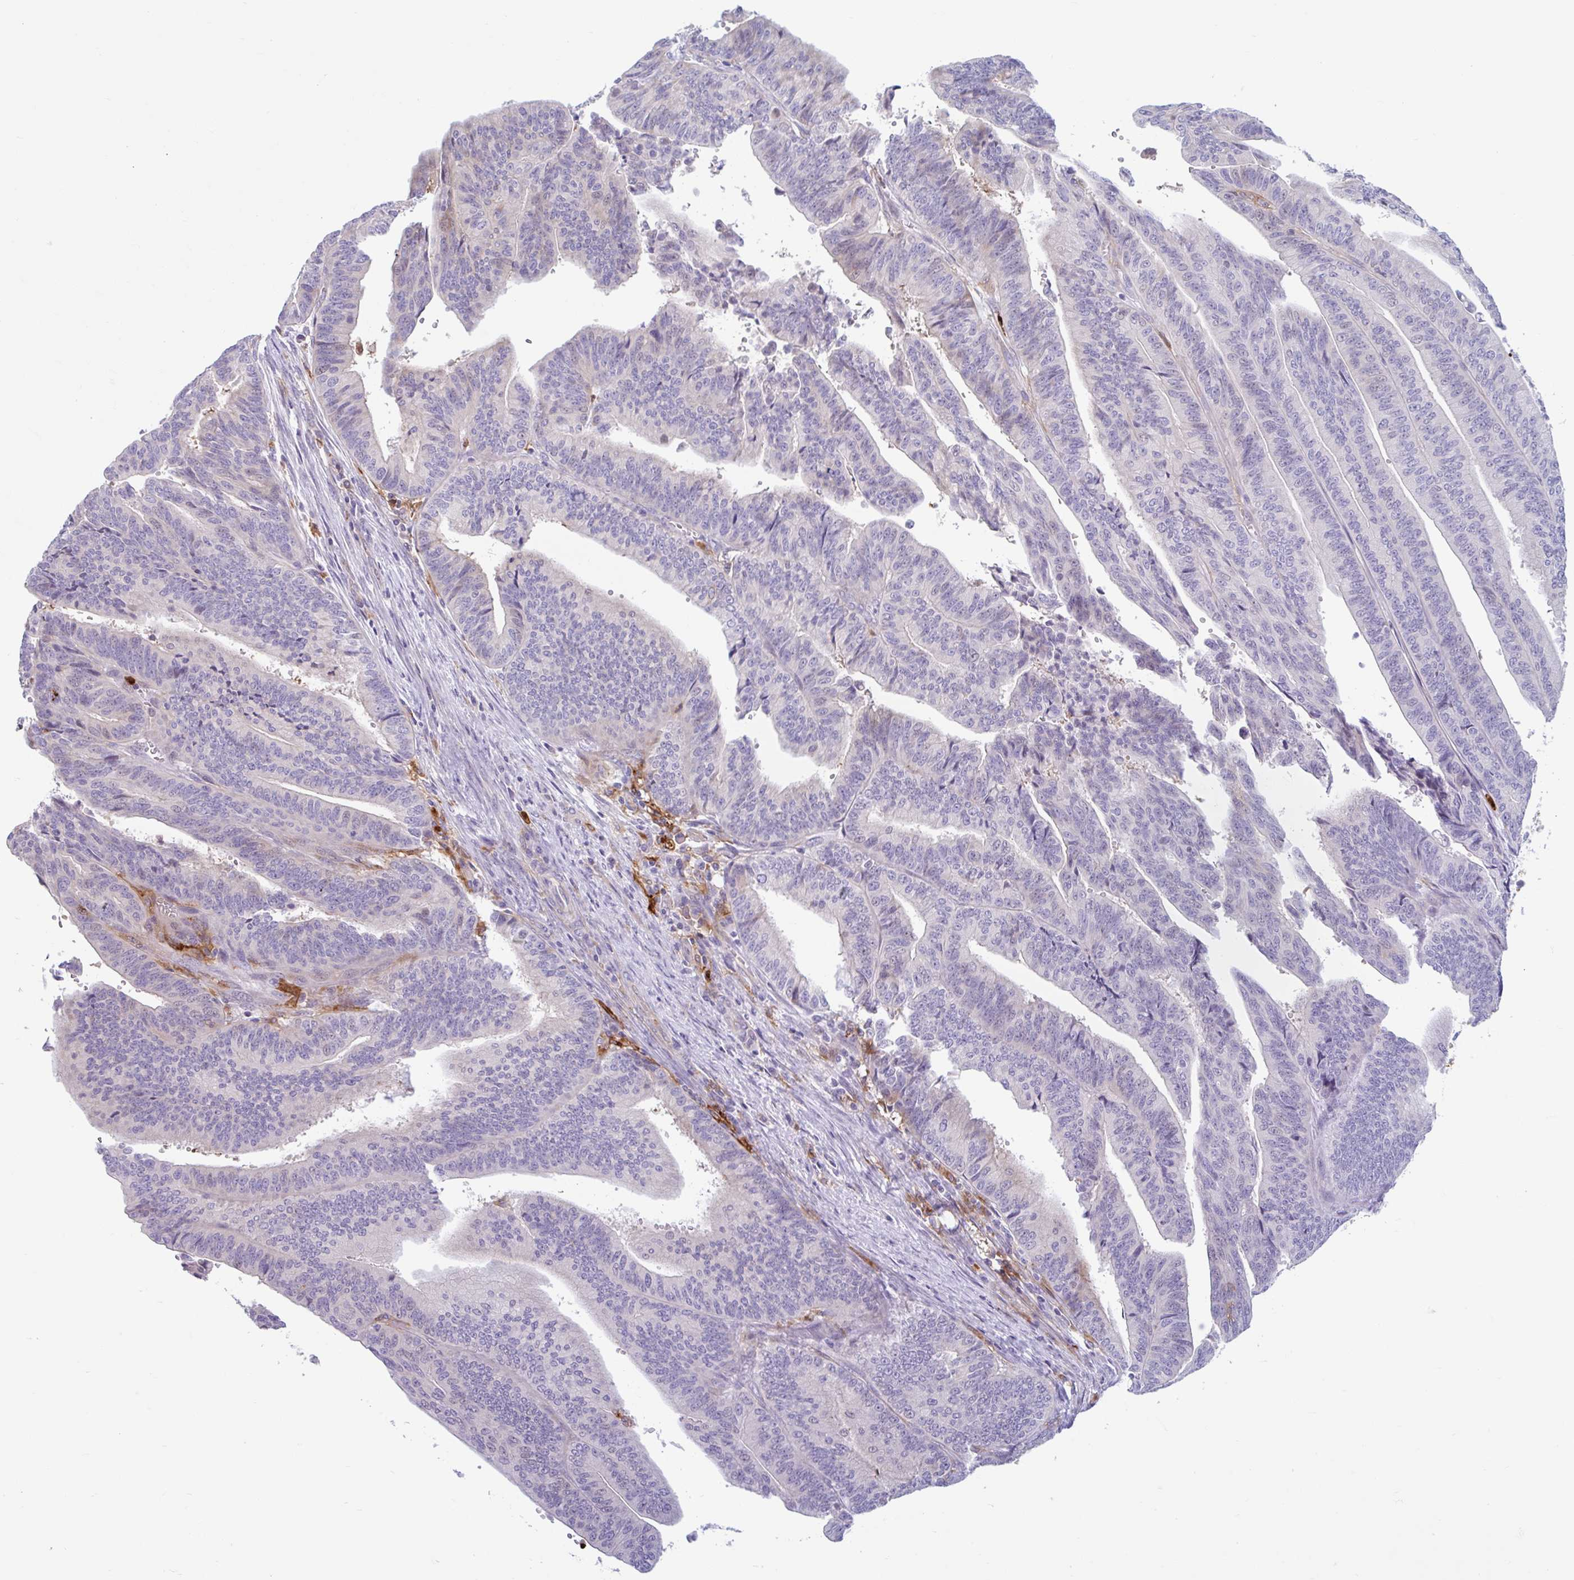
{"staining": {"intensity": "negative", "quantity": "none", "location": "none"}, "tissue": "endometrial cancer", "cell_type": "Tumor cells", "image_type": "cancer", "snomed": [{"axis": "morphology", "description": "Adenocarcinoma, NOS"}, {"axis": "topography", "description": "Endometrium"}], "caption": "The histopathology image displays no staining of tumor cells in endometrial cancer (adenocarcinoma).", "gene": "CEP120", "patient": {"sex": "female", "age": 65}}